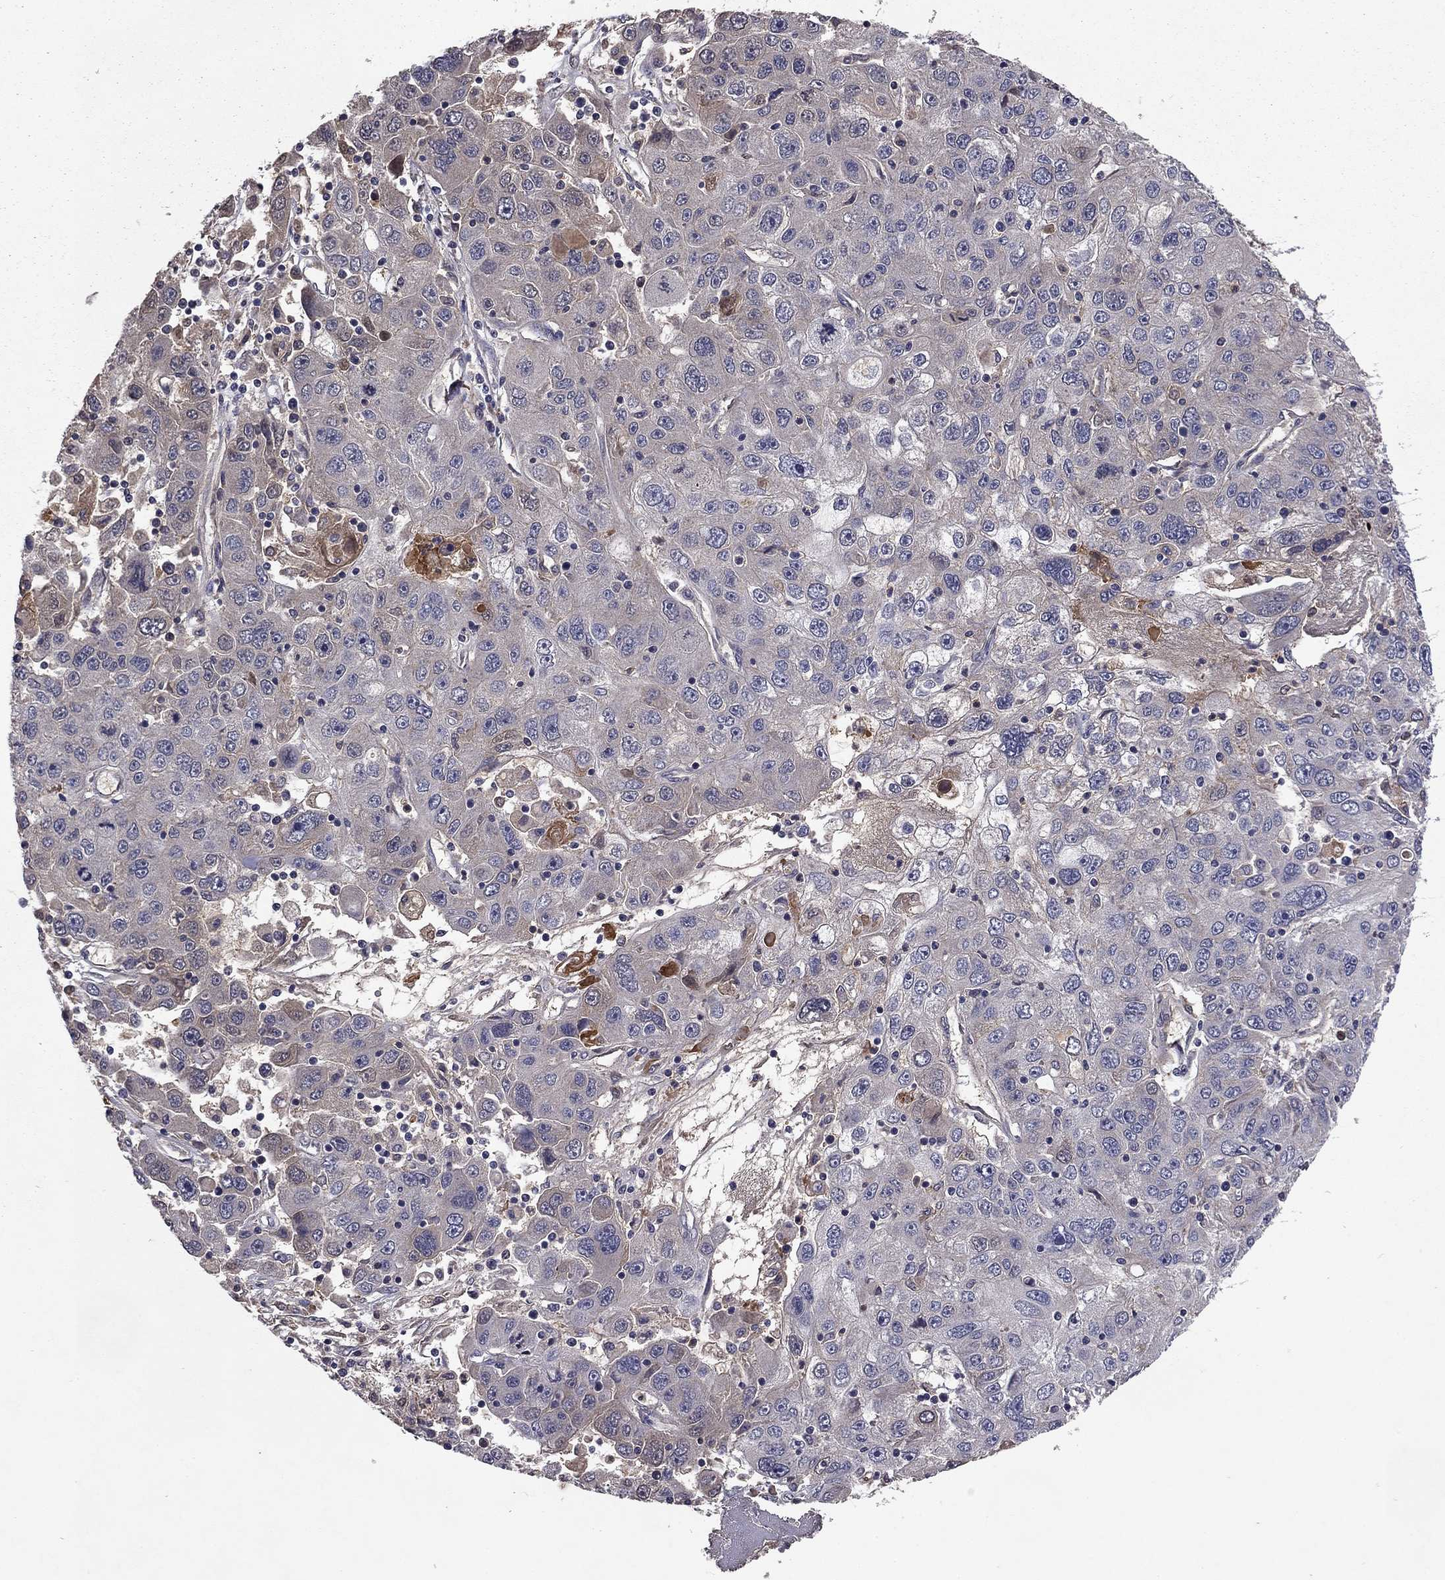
{"staining": {"intensity": "weak", "quantity": "<25%", "location": "cytoplasmic/membranous"}, "tissue": "stomach cancer", "cell_type": "Tumor cells", "image_type": "cancer", "snomed": [{"axis": "morphology", "description": "Adenocarcinoma, NOS"}, {"axis": "topography", "description": "Stomach"}], "caption": "Tumor cells are negative for protein expression in human stomach cancer. (DAB IHC with hematoxylin counter stain).", "gene": "PROS1", "patient": {"sex": "male", "age": 56}}